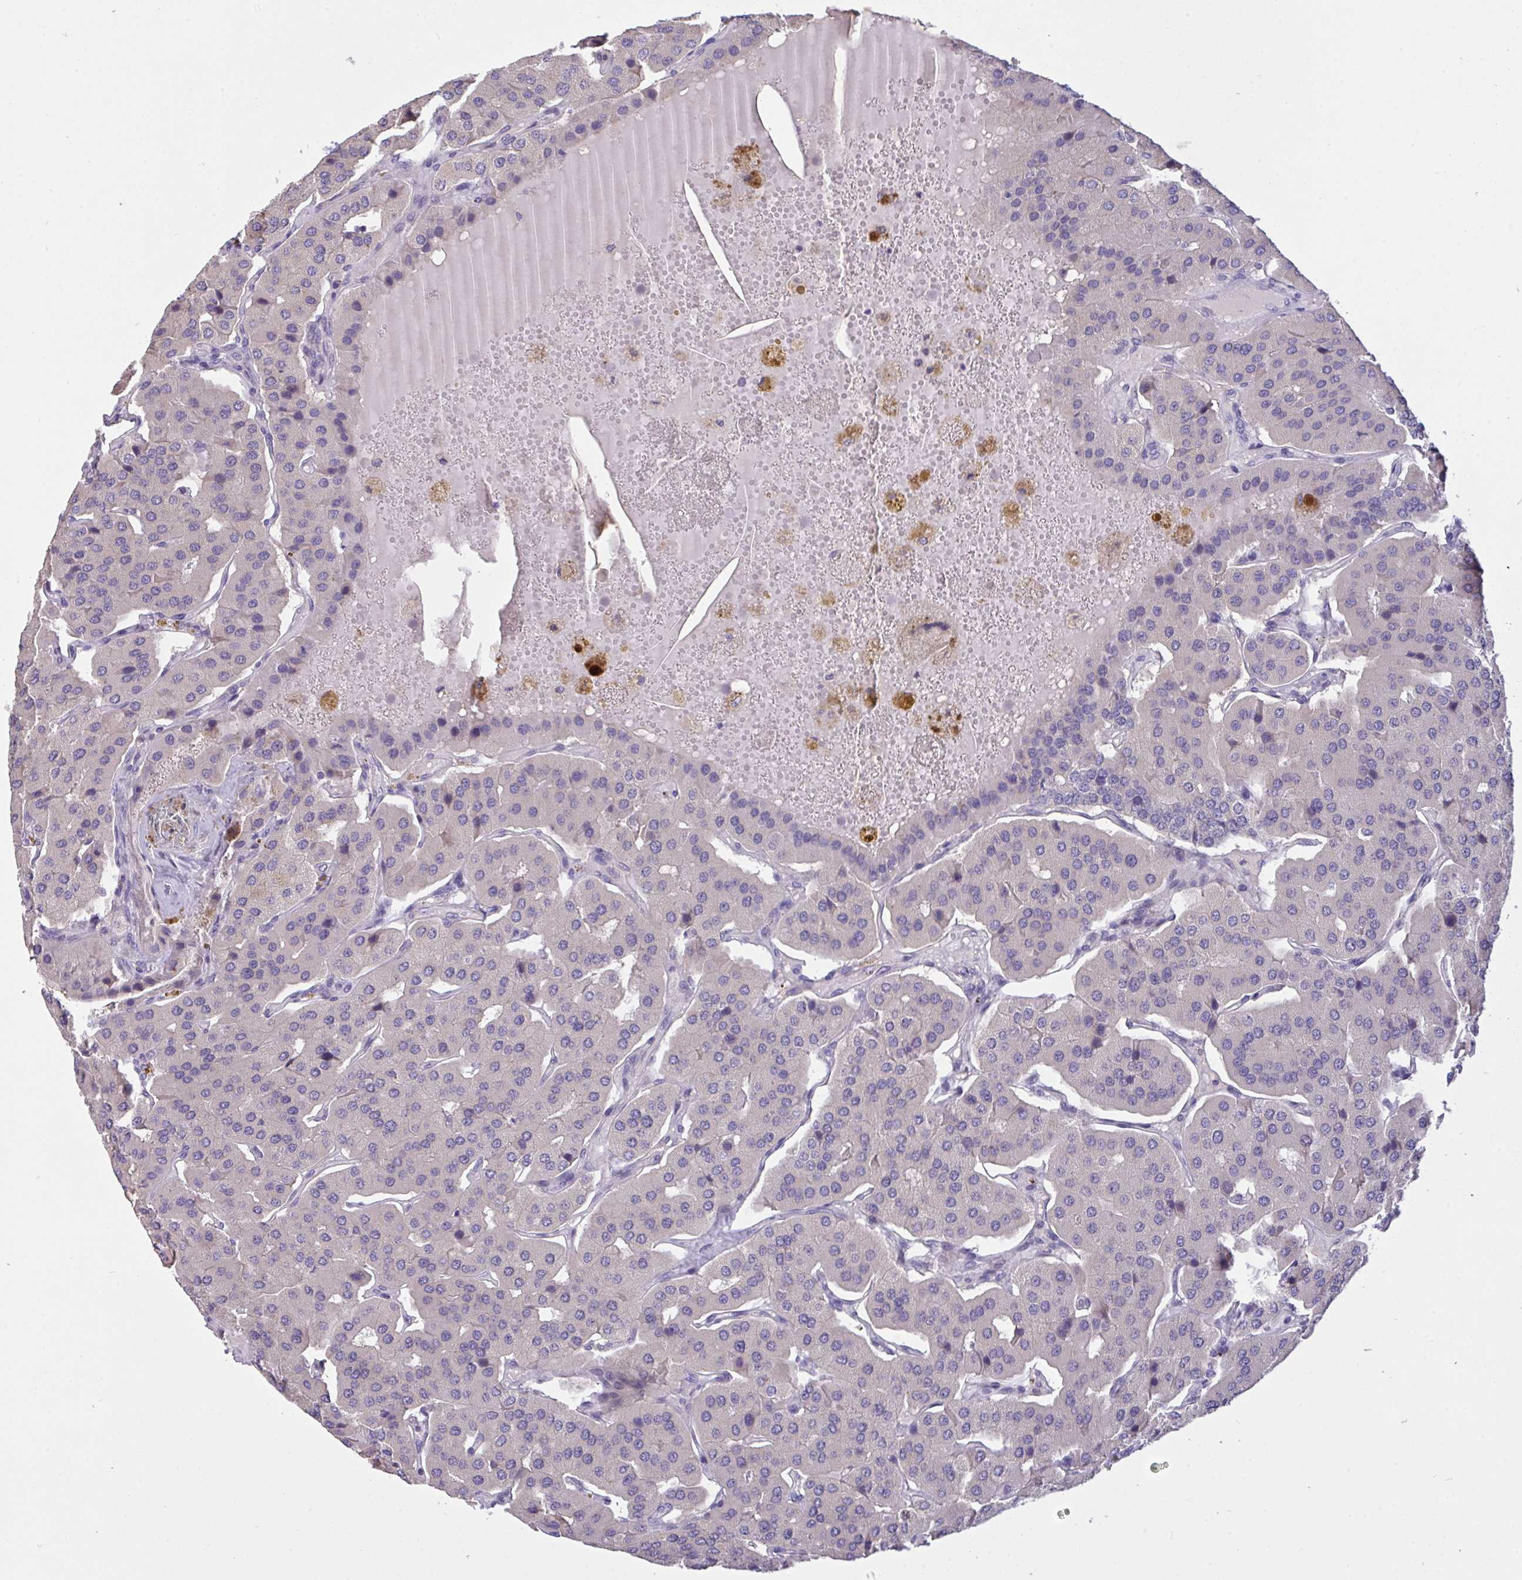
{"staining": {"intensity": "negative", "quantity": "none", "location": "none"}, "tissue": "parathyroid gland", "cell_type": "Glandular cells", "image_type": "normal", "snomed": [{"axis": "morphology", "description": "Normal tissue, NOS"}, {"axis": "morphology", "description": "Adenoma, NOS"}, {"axis": "topography", "description": "Parathyroid gland"}], "caption": "Glandular cells are negative for protein expression in benign human parathyroid gland. The staining is performed using DAB (3,3'-diaminobenzidine) brown chromogen with nuclei counter-stained in using hematoxylin.", "gene": "C19orf54", "patient": {"sex": "female", "age": 86}}